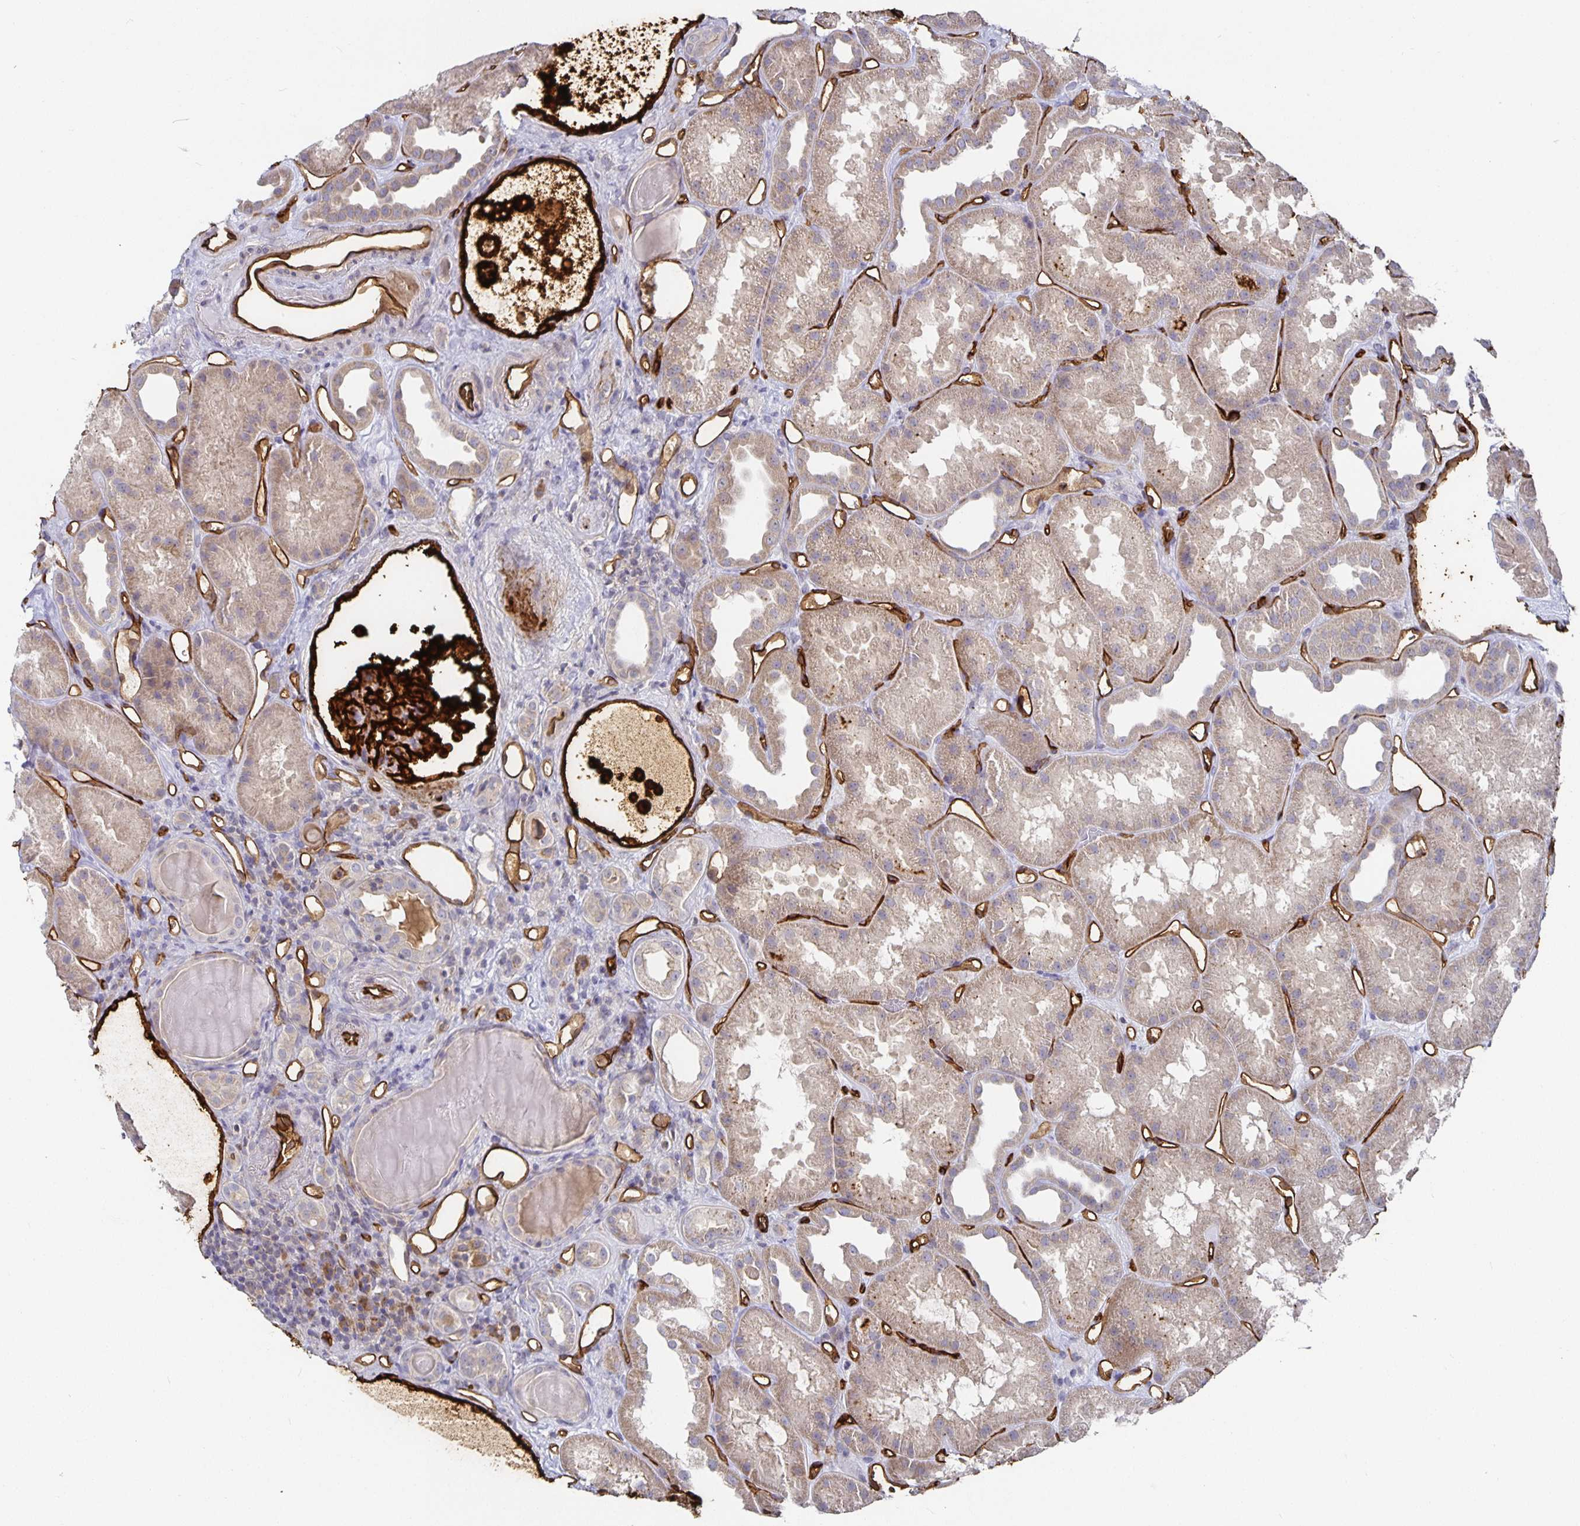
{"staining": {"intensity": "strong", "quantity": ">75%", "location": "cytoplasmic/membranous"}, "tissue": "kidney", "cell_type": "Cells in glomeruli", "image_type": "normal", "snomed": [{"axis": "morphology", "description": "Normal tissue, NOS"}, {"axis": "topography", "description": "Kidney"}], "caption": "Brown immunohistochemical staining in unremarkable kidney shows strong cytoplasmic/membranous positivity in about >75% of cells in glomeruli. (DAB (3,3'-diaminobenzidine) IHC with brightfield microscopy, high magnification).", "gene": "PODXL", "patient": {"sex": "male", "age": 61}}